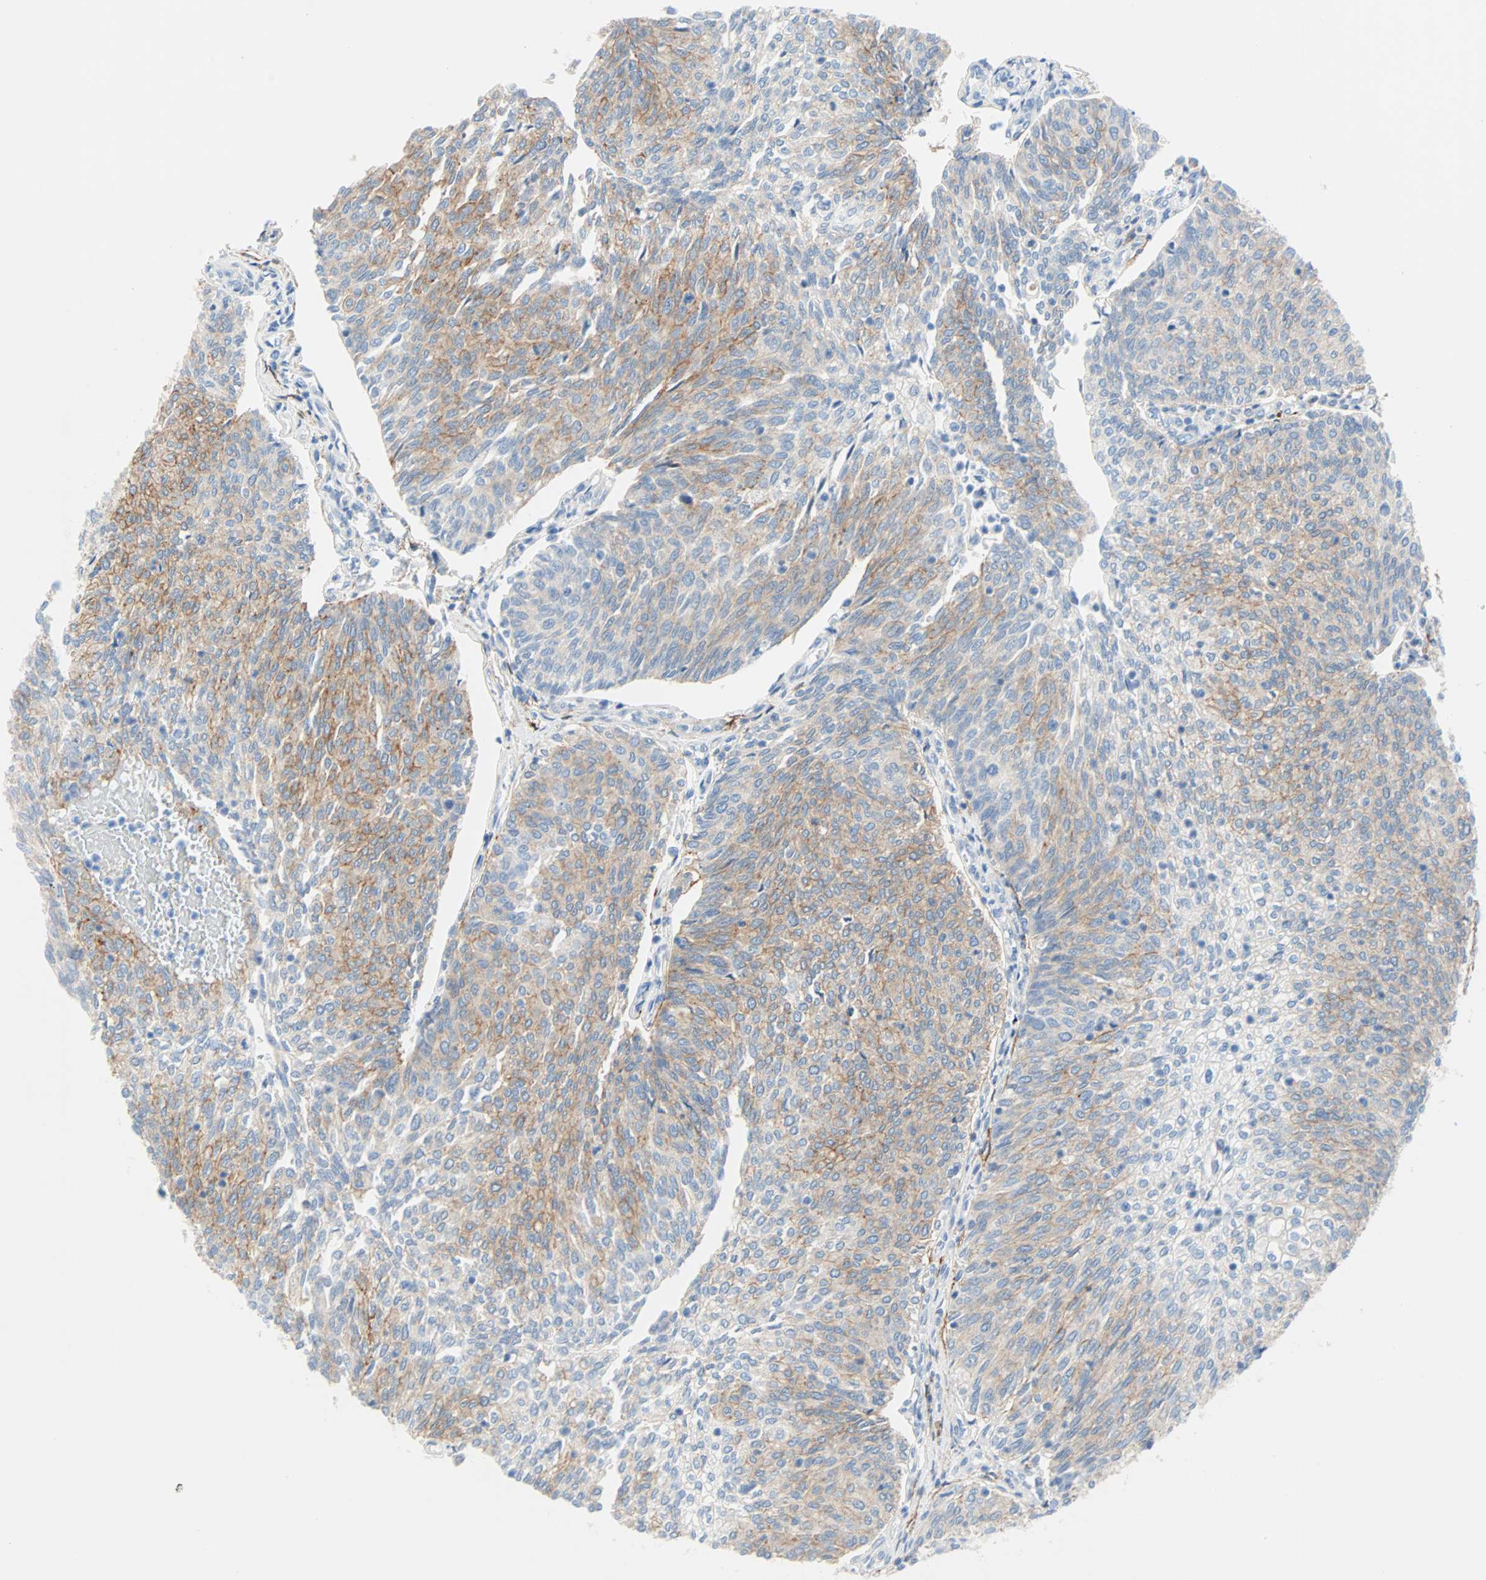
{"staining": {"intensity": "moderate", "quantity": ">75%", "location": "cytoplasmic/membranous"}, "tissue": "urothelial cancer", "cell_type": "Tumor cells", "image_type": "cancer", "snomed": [{"axis": "morphology", "description": "Urothelial carcinoma, Low grade"}, {"axis": "topography", "description": "Urinary bladder"}], "caption": "Protein expression analysis of low-grade urothelial carcinoma shows moderate cytoplasmic/membranous expression in about >75% of tumor cells. The staining is performed using DAB (3,3'-diaminobenzidine) brown chromogen to label protein expression. The nuclei are counter-stained blue using hematoxylin.", "gene": "PDPN", "patient": {"sex": "female", "age": 79}}